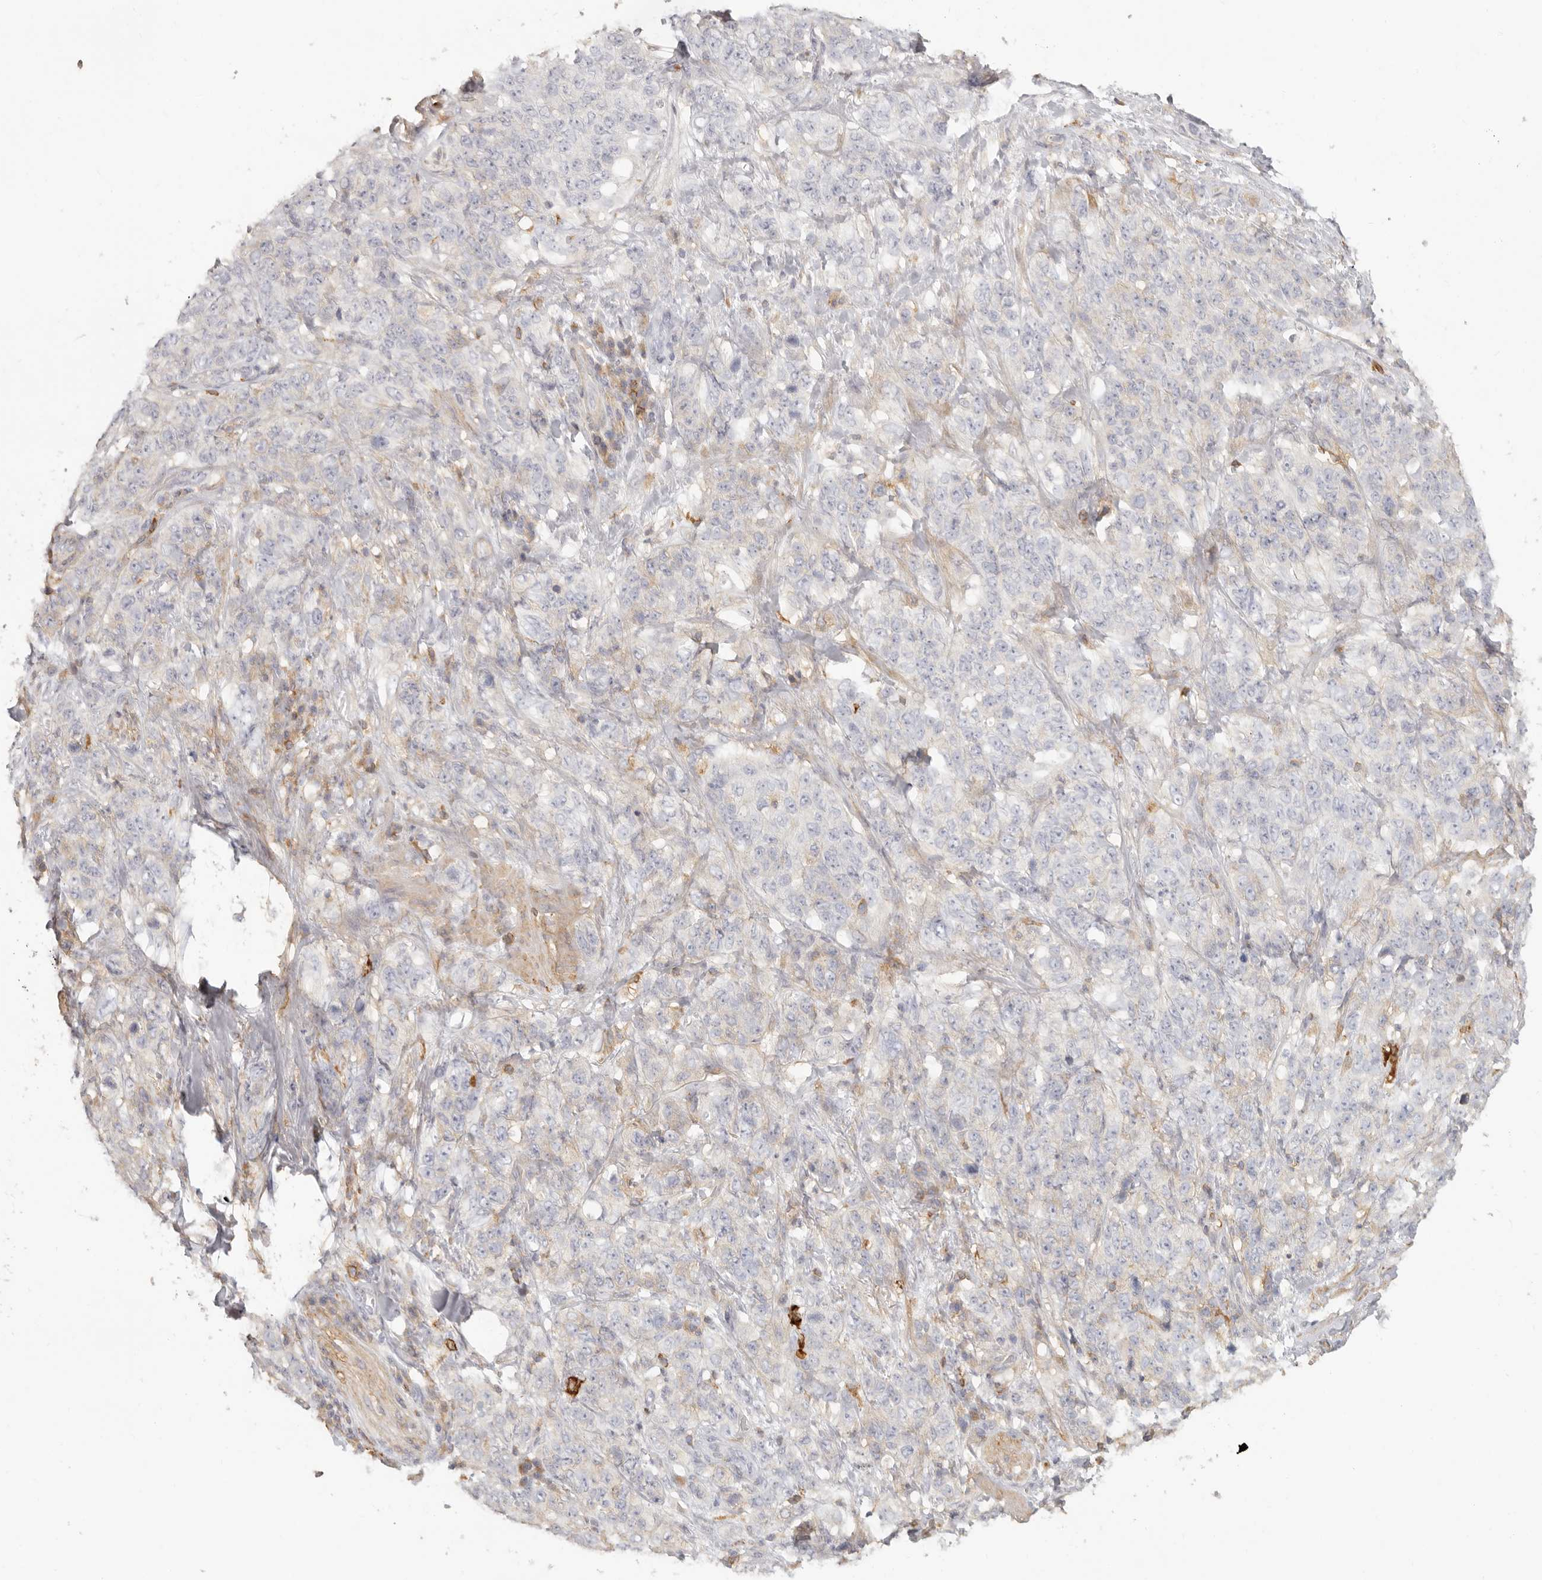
{"staining": {"intensity": "negative", "quantity": "none", "location": "none"}, "tissue": "stomach cancer", "cell_type": "Tumor cells", "image_type": "cancer", "snomed": [{"axis": "morphology", "description": "Adenocarcinoma, NOS"}, {"axis": "topography", "description": "Stomach"}], "caption": "Stomach cancer stained for a protein using immunohistochemistry shows no positivity tumor cells.", "gene": "NIBAN1", "patient": {"sex": "male", "age": 48}}